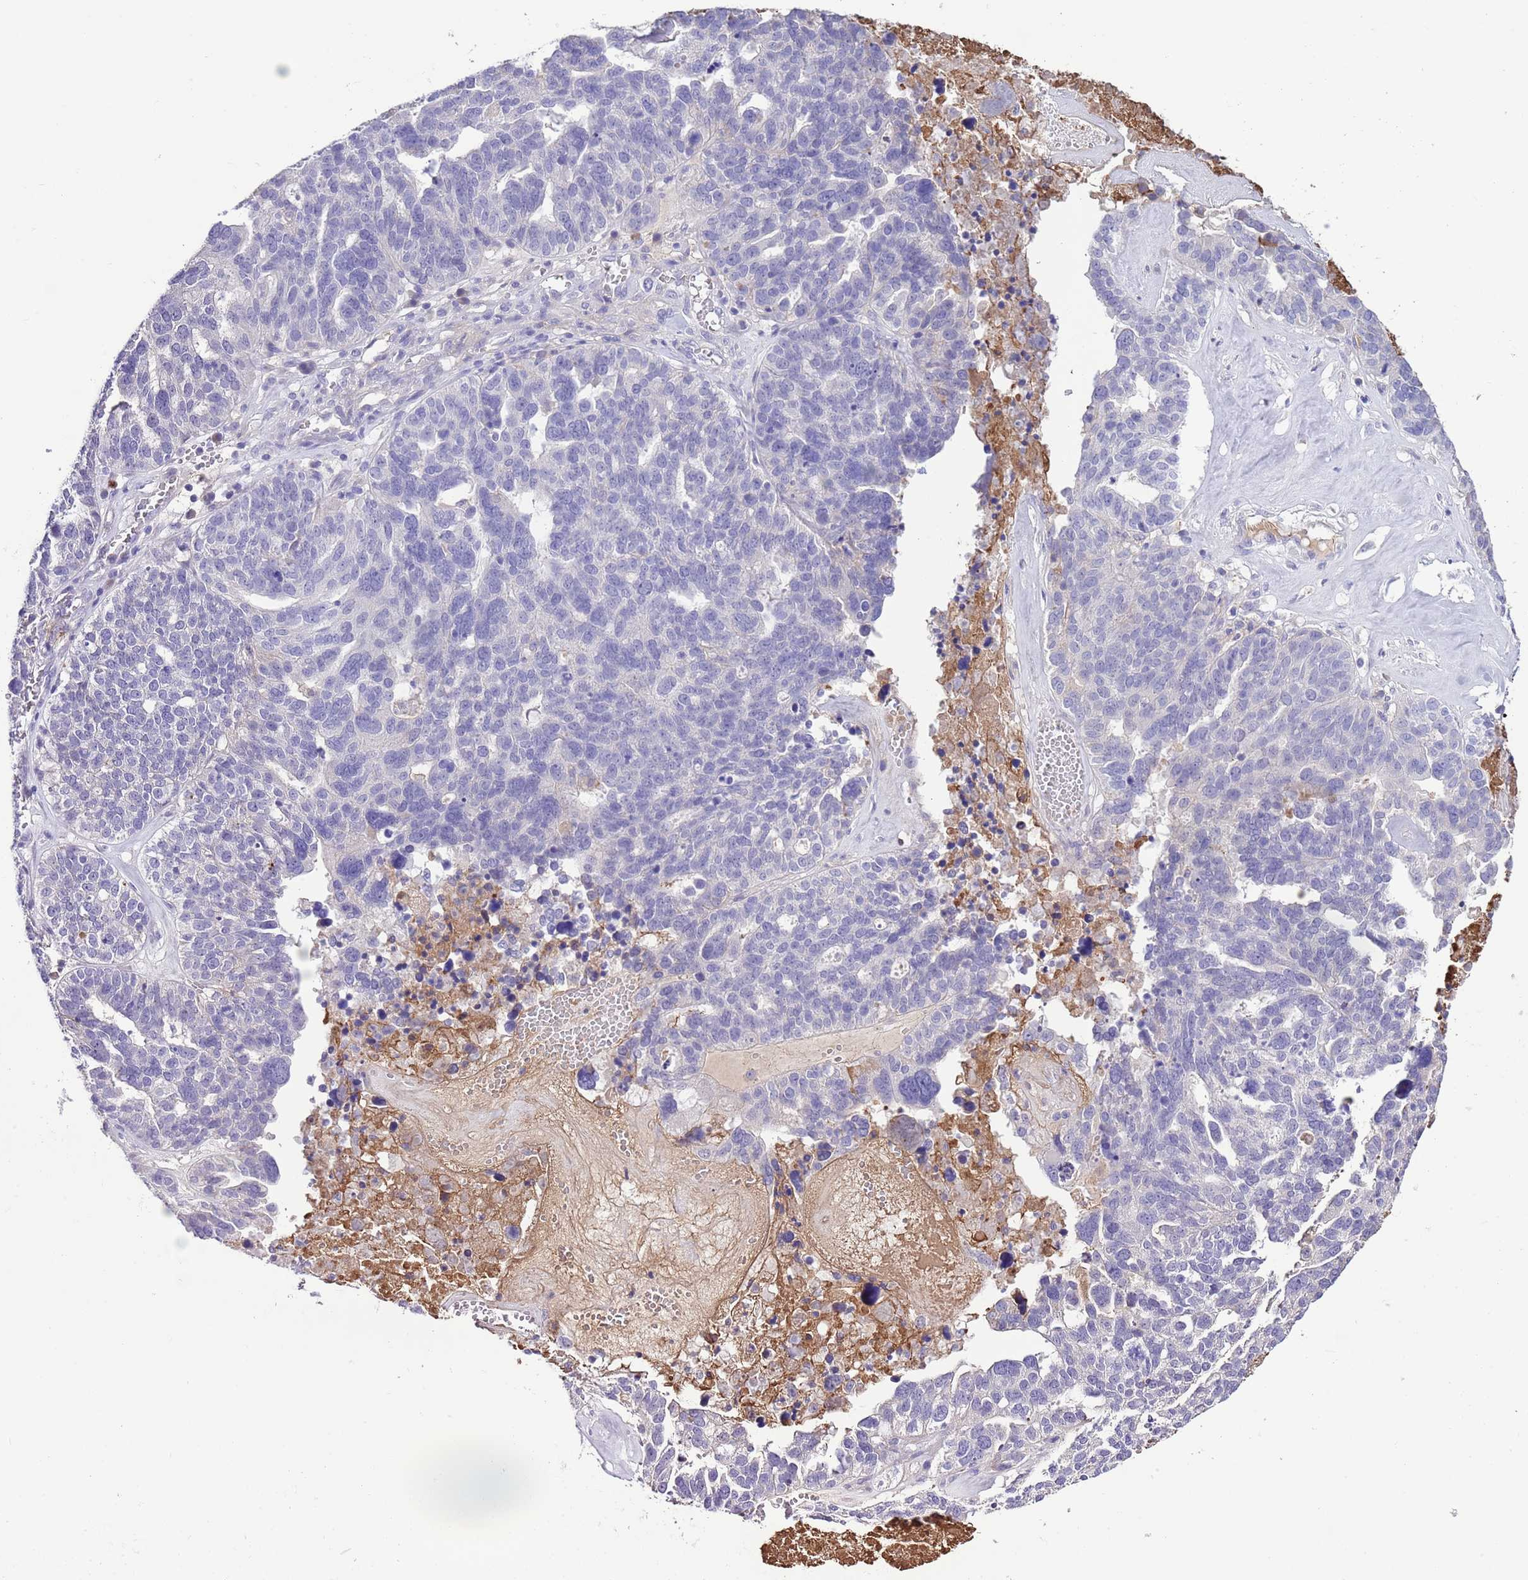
{"staining": {"intensity": "negative", "quantity": "none", "location": "none"}, "tissue": "ovarian cancer", "cell_type": "Tumor cells", "image_type": "cancer", "snomed": [{"axis": "morphology", "description": "Cystadenocarcinoma, serous, NOS"}, {"axis": "topography", "description": "Ovary"}], "caption": "The micrograph demonstrates no significant positivity in tumor cells of ovarian cancer (serous cystadenocarcinoma).", "gene": "IGF1", "patient": {"sex": "female", "age": 59}}